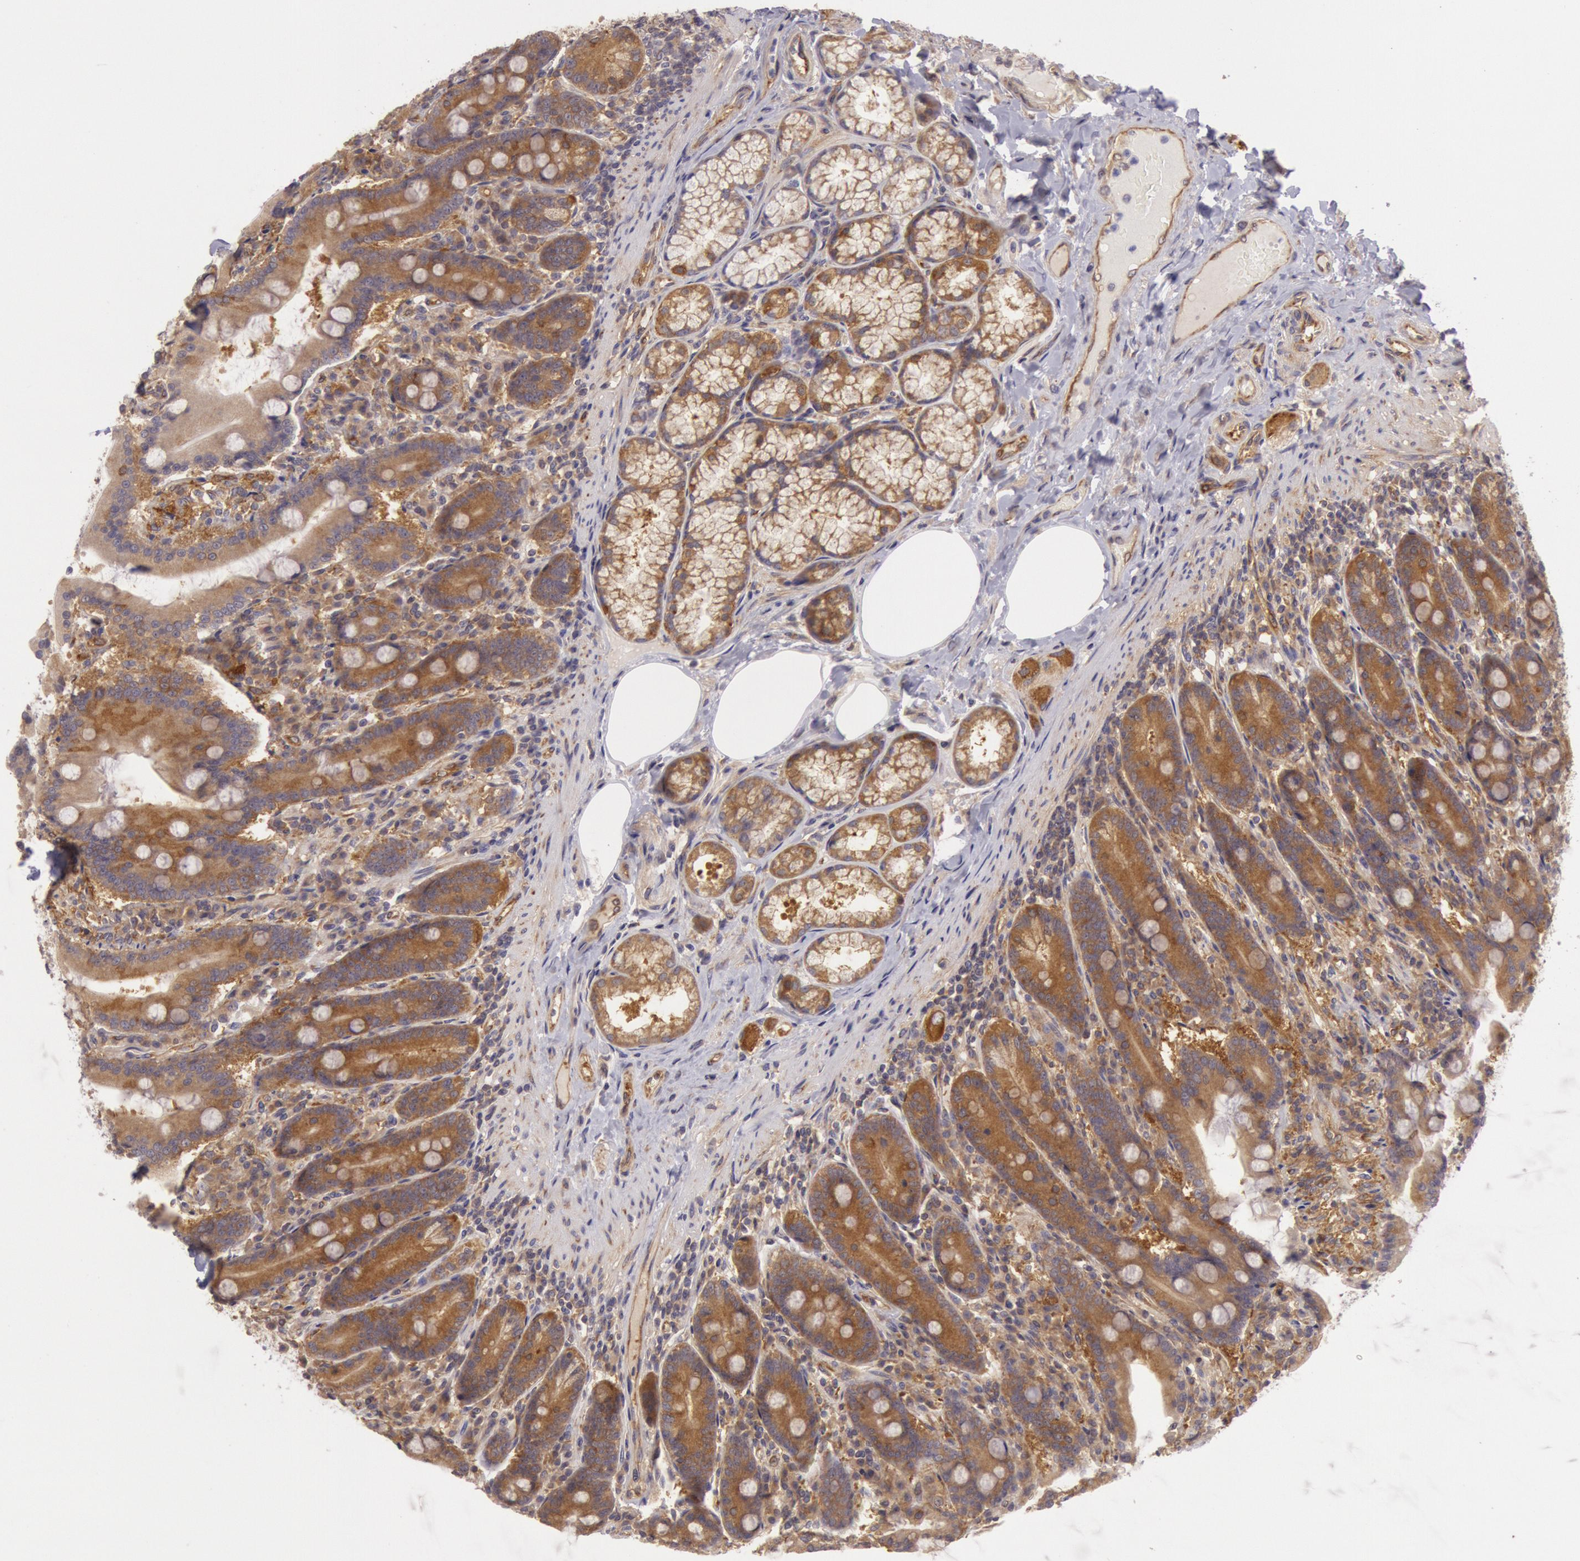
{"staining": {"intensity": "moderate", "quantity": ">75%", "location": "cytoplasmic/membranous"}, "tissue": "duodenum", "cell_type": "Glandular cells", "image_type": "normal", "snomed": [{"axis": "morphology", "description": "Normal tissue, NOS"}, {"axis": "topography", "description": "Duodenum"}], "caption": "Approximately >75% of glandular cells in normal duodenum reveal moderate cytoplasmic/membranous protein staining as visualized by brown immunohistochemical staining.", "gene": "CHUK", "patient": {"sex": "female", "age": 64}}